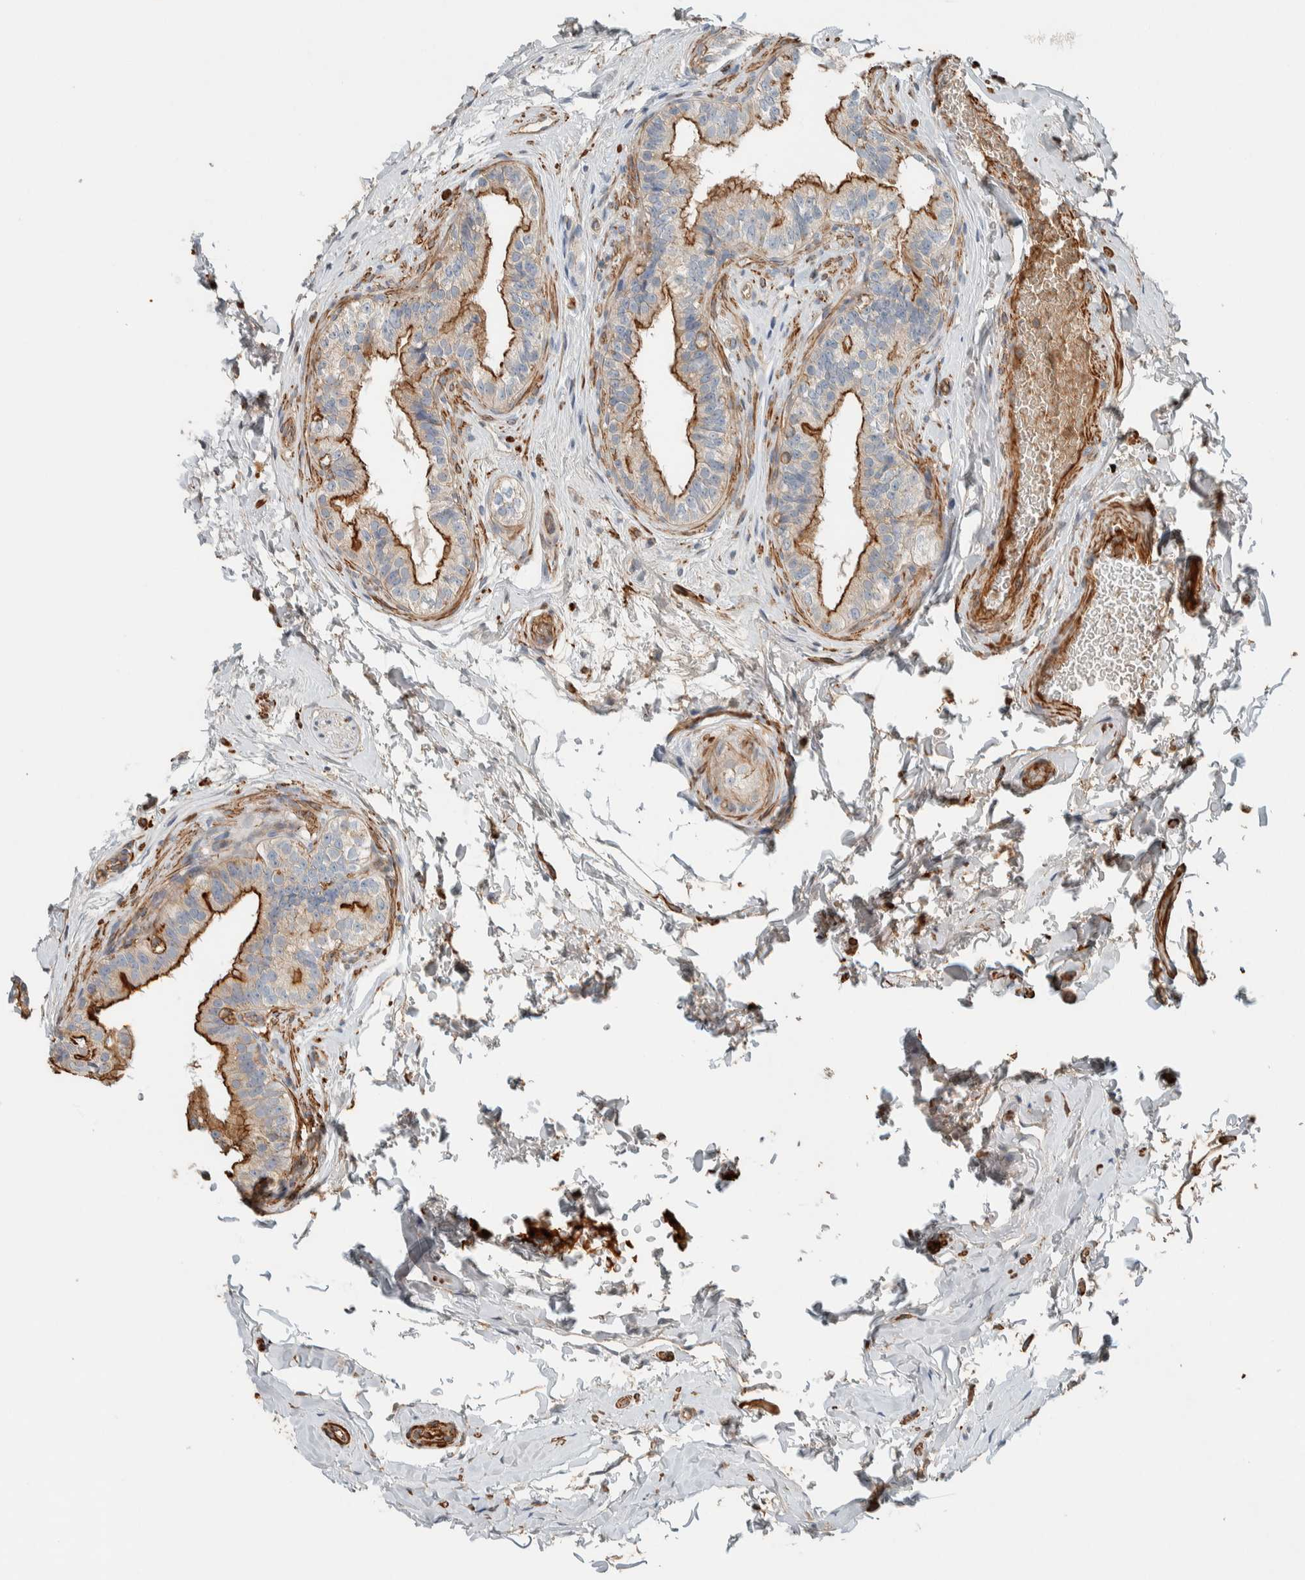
{"staining": {"intensity": "moderate", "quantity": "25%-75%", "location": "cytoplasmic/membranous"}, "tissue": "epididymis", "cell_type": "Glandular cells", "image_type": "normal", "snomed": [{"axis": "morphology", "description": "Normal tissue, NOS"}, {"axis": "topography", "description": "Testis"}, {"axis": "topography", "description": "Epididymis"}], "caption": "Immunohistochemical staining of unremarkable human epididymis reveals moderate cytoplasmic/membranous protein expression in about 25%-75% of glandular cells.", "gene": "CTBP2", "patient": {"sex": "male", "age": 36}}